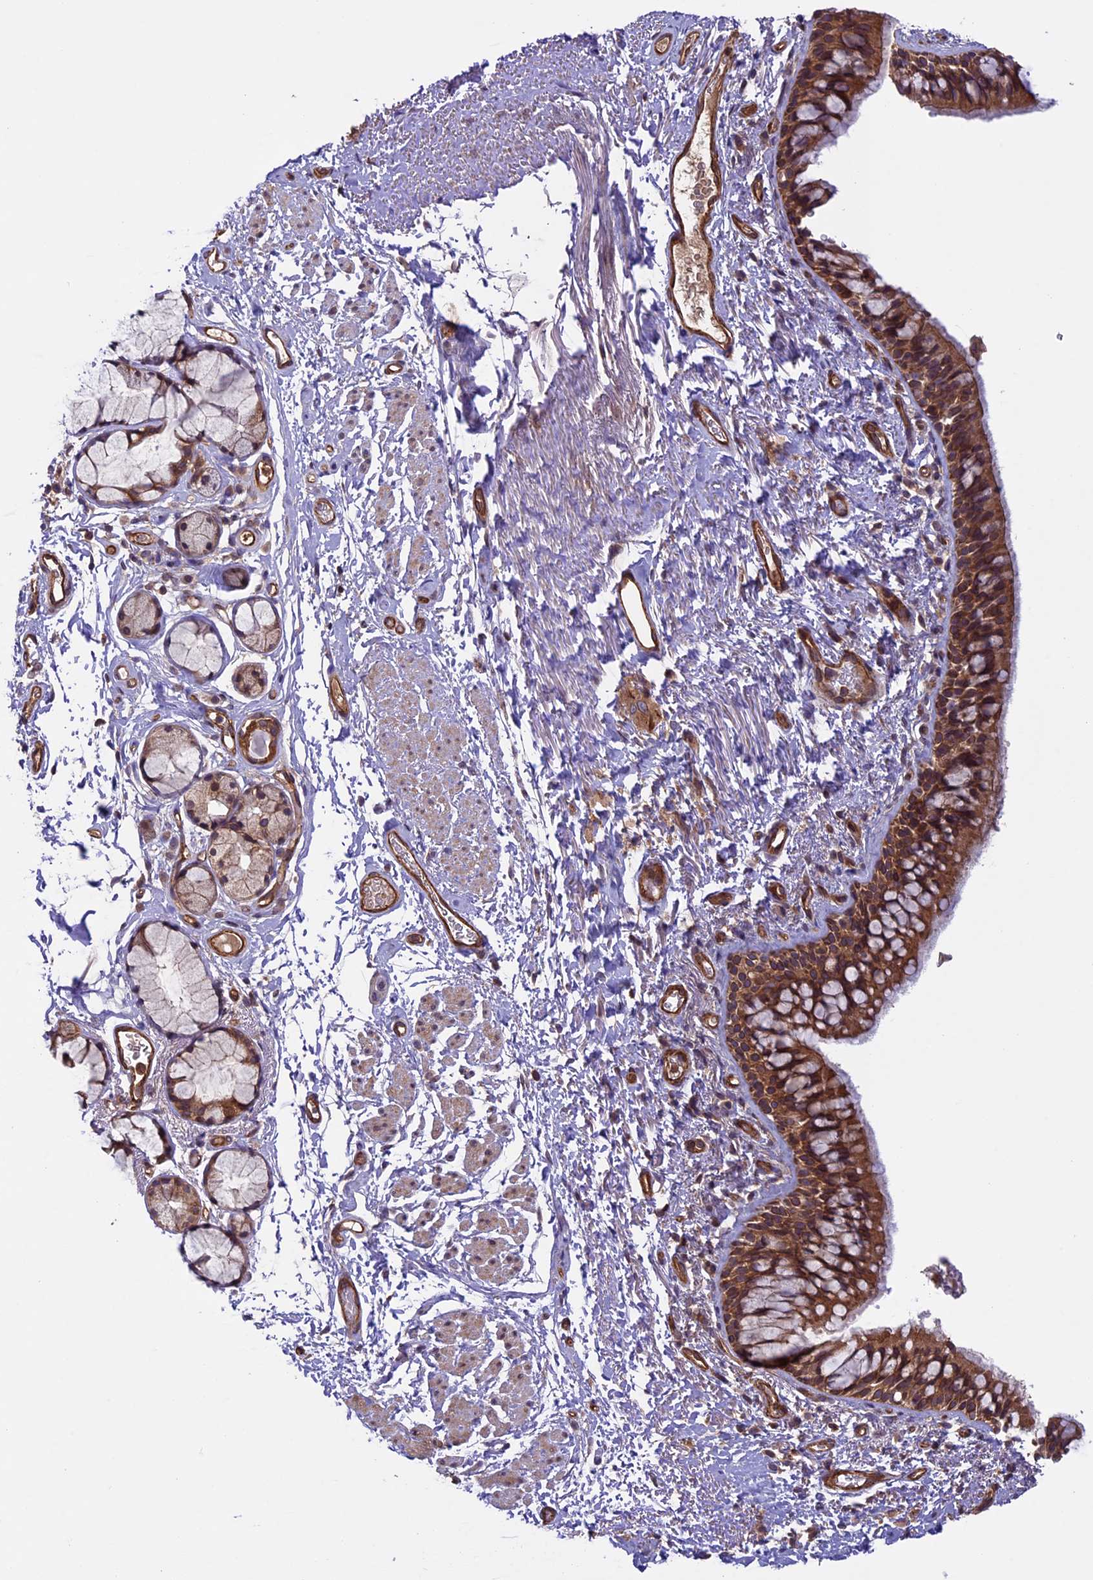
{"staining": {"intensity": "moderate", "quantity": ">75%", "location": "cytoplasmic/membranous"}, "tissue": "bronchus", "cell_type": "Respiratory epithelial cells", "image_type": "normal", "snomed": [{"axis": "morphology", "description": "Normal tissue, NOS"}, {"axis": "topography", "description": "Cartilage tissue"}, {"axis": "topography", "description": "Bronchus"}], "caption": "An image showing moderate cytoplasmic/membranous expression in about >75% of respiratory epithelial cells in benign bronchus, as visualized by brown immunohistochemical staining.", "gene": "CCDC125", "patient": {"sex": "female", "age": 73}}